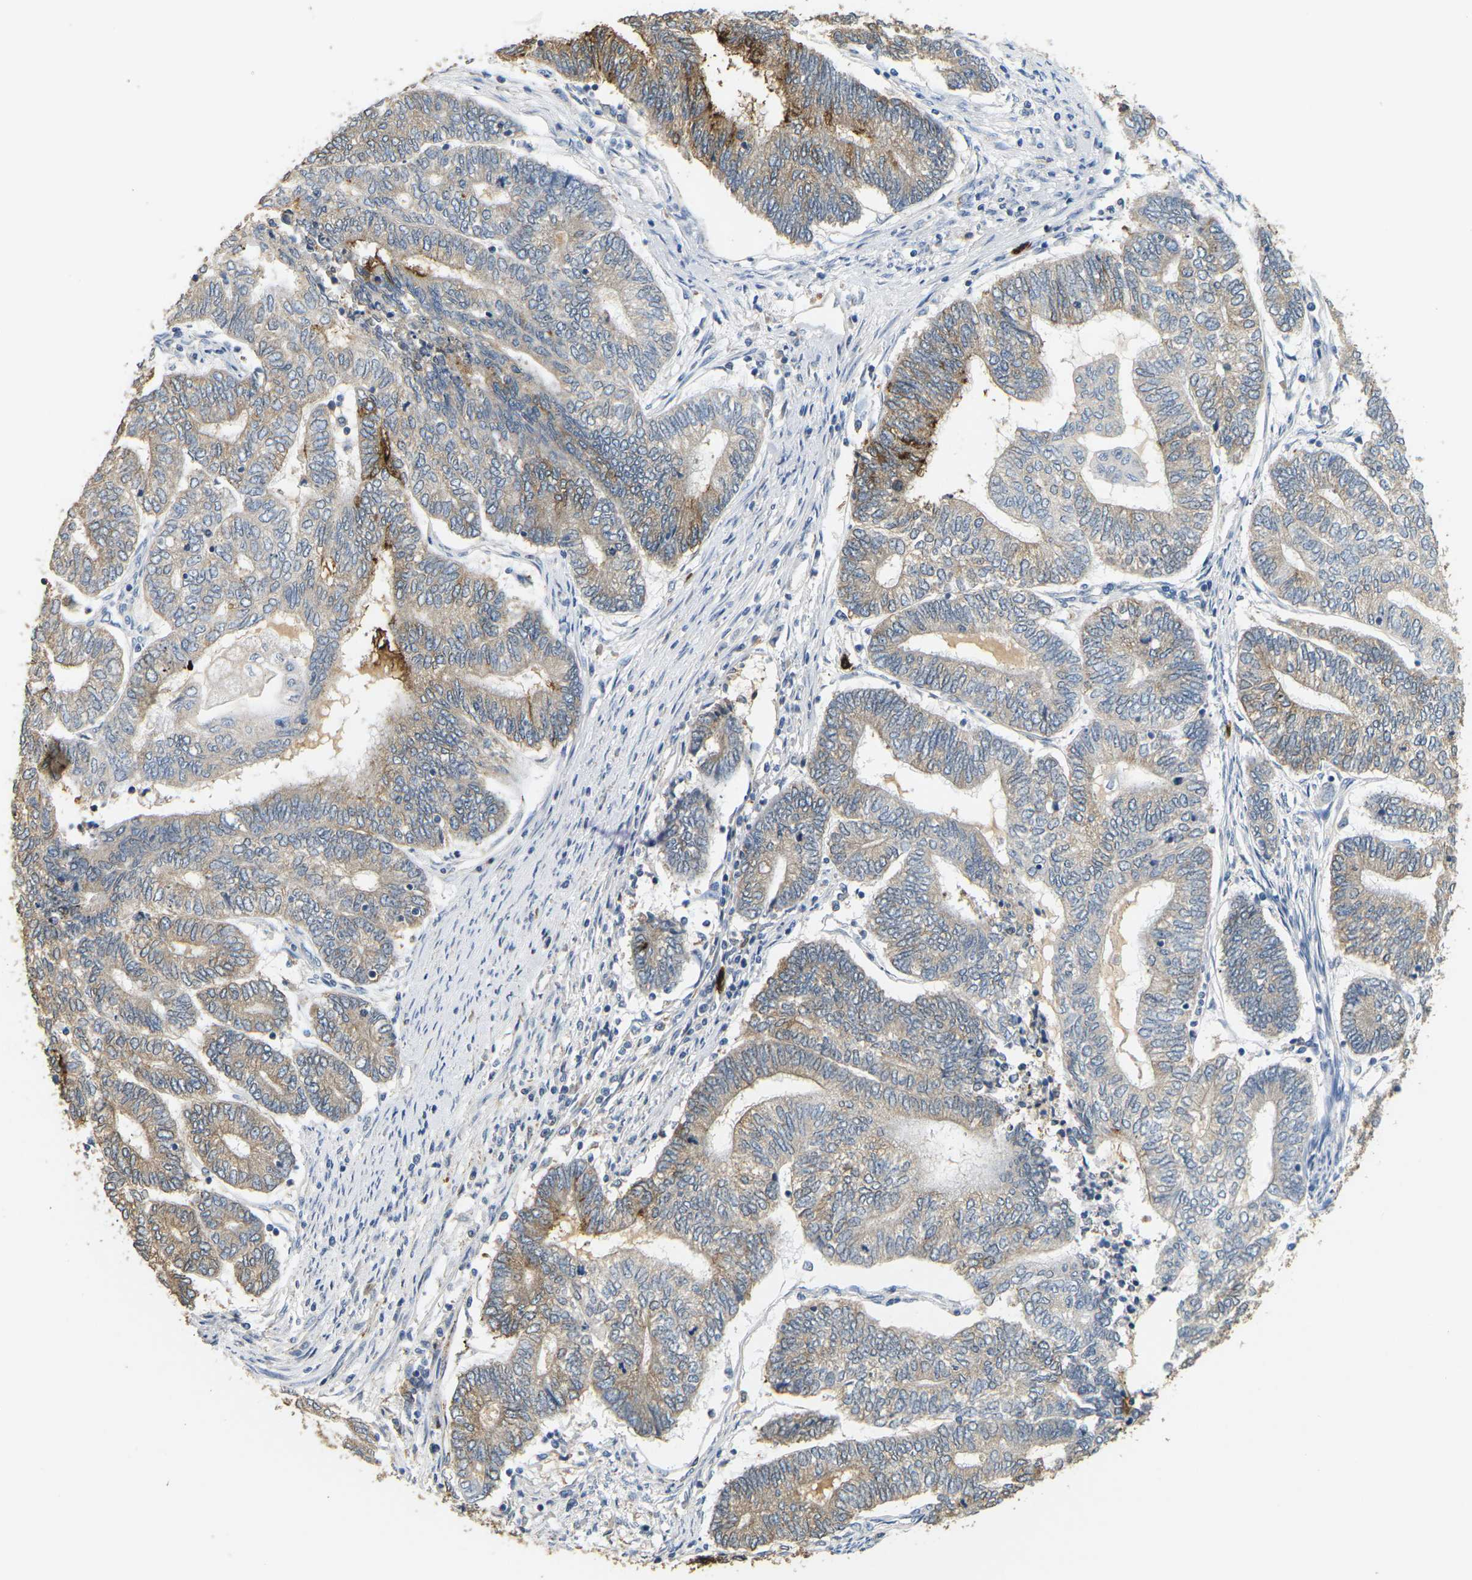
{"staining": {"intensity": "weak", "quantity": ">75%", "location": "cytoplasmic/membranous"}, "tissue": "endometrial cancer", "cell_type": "Tumor cells", "image_type": "cancer", "snomed": [{"axis": "morphology", "description": "Adenocarcinoma, NOS"}, {"axis": "topography", "description": "Uterus"}, {"axis": "topography", "description": "Endometrium"}], "caption": "Human adenocarcinoma (endometrial) stained with a brown dye demonstrates weak cytoplasmic/membranous positive staining in approximately >75% of tumor cells.", "gene": "ADM", "patient": {"sex": "female", "age": 70}}